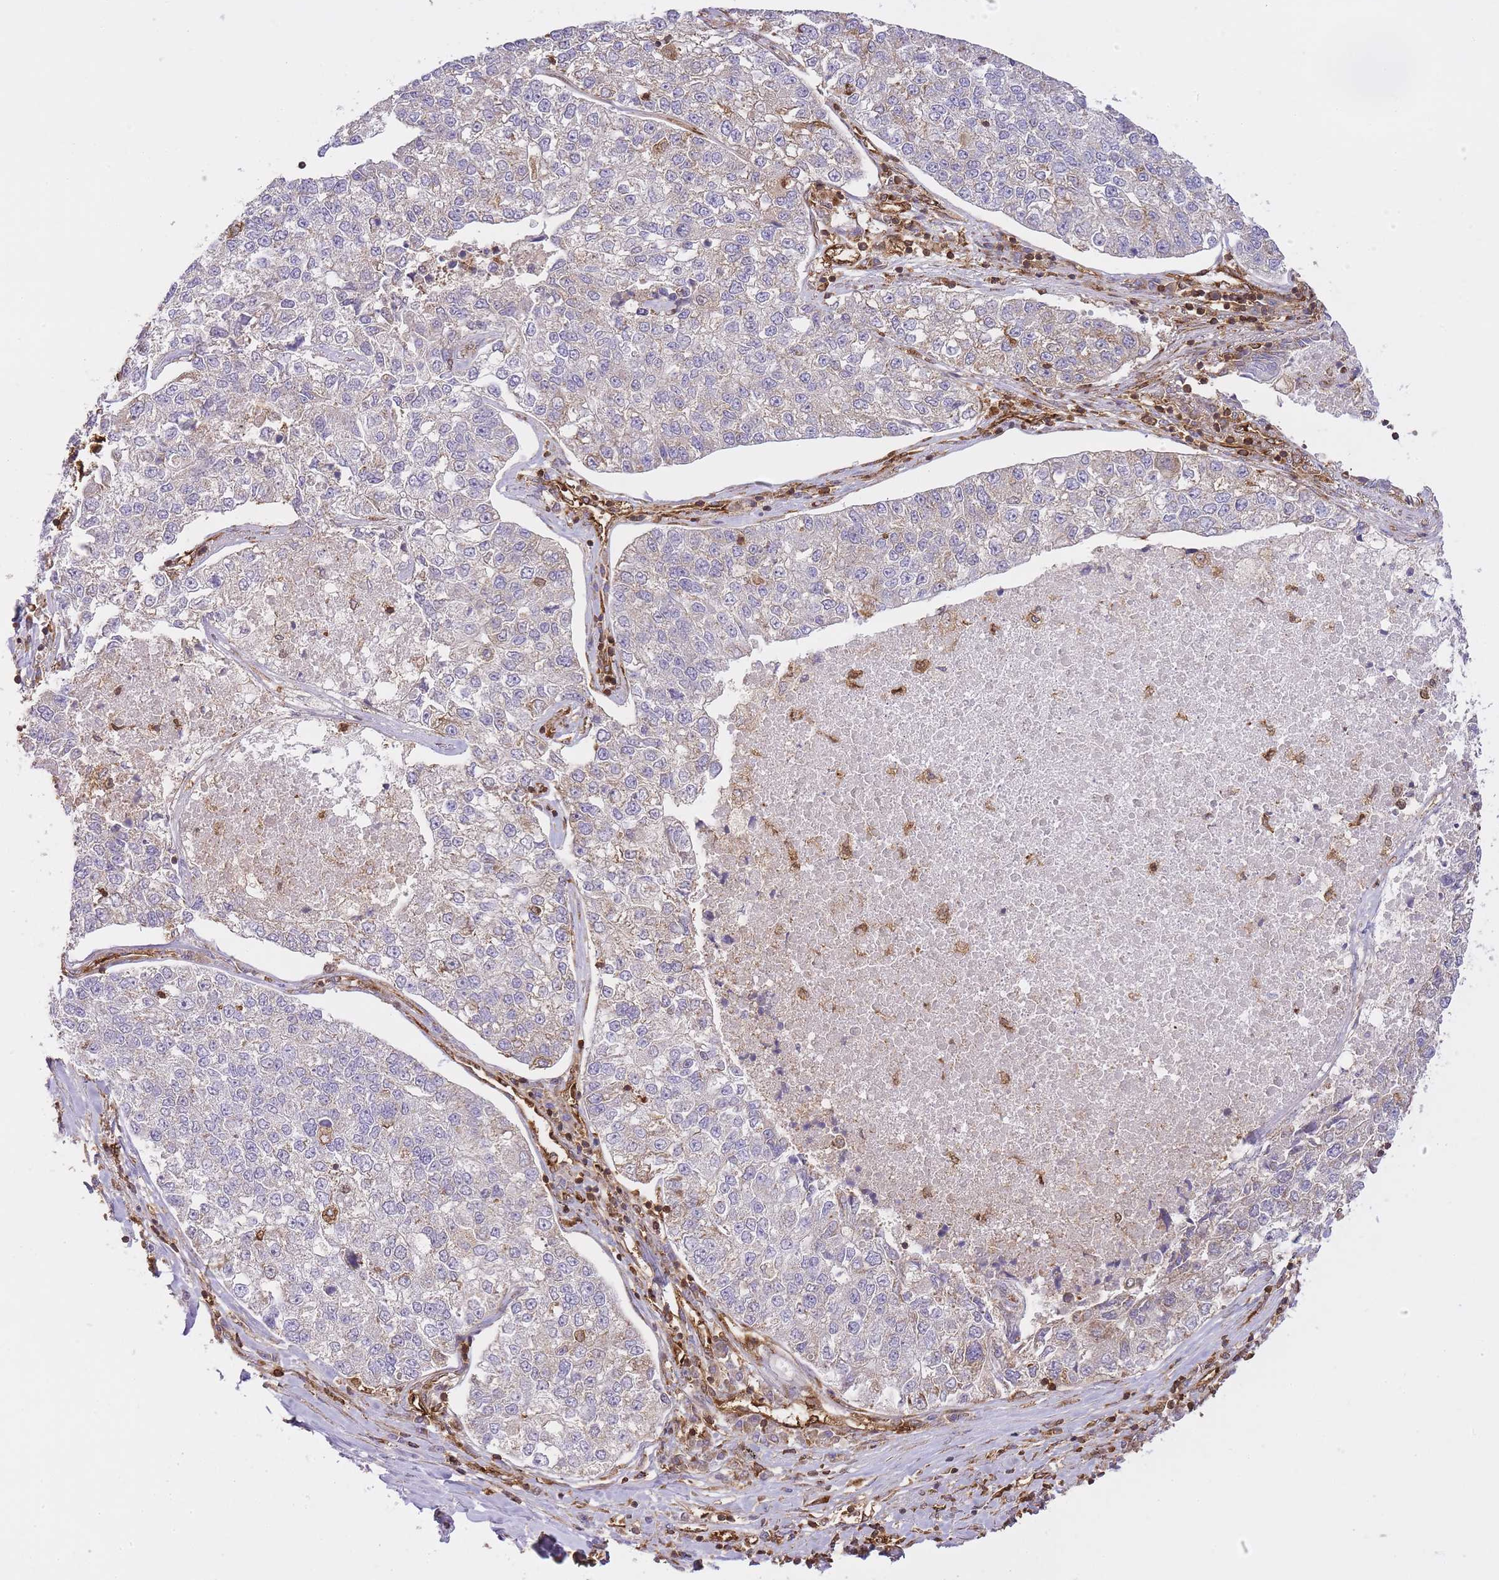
{"staining": {"intensity": "weak", "quantity": "25%-75%", "location": "cytoplasmic/membranous"}, "tissue": "lung cancer", "cell_type": "Tumor cells", "image_type": "cancer", "snomed": [{"axis": "morphology", "description": "Adenocarcinoma, NOS"}, {"axis": "topography", "description": "Lung"}], "caption": "Human lung cancer stained with a protein marker displays weak staining in tumor cells.", "gene": "MSN", "patient": {"sex": "male", "age": 49}}